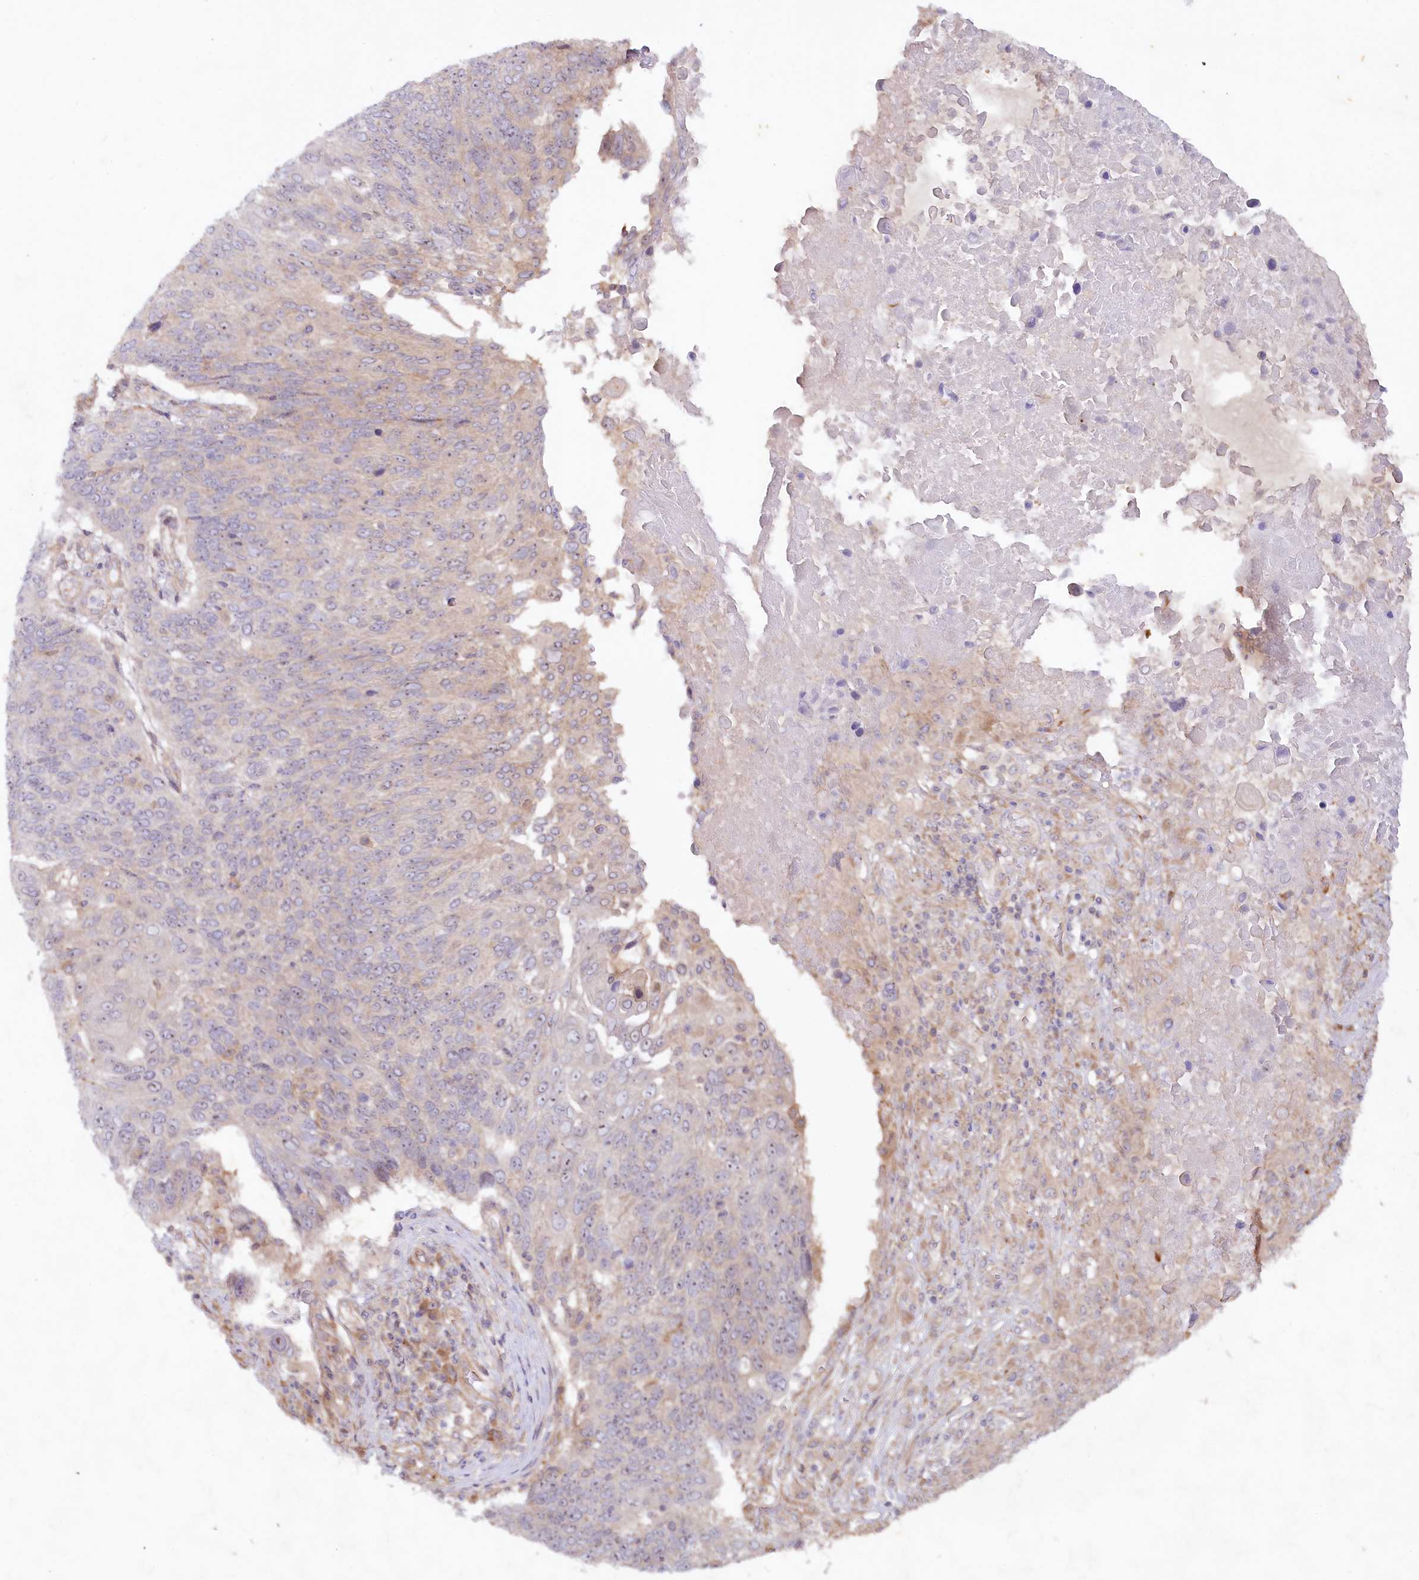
{"staining": {"intensity": "negative", "quantity": "none", "location": "none"}, "tissue": "lung cancer", "cell_type": "Tumor cells", "image_type": "cancer", "snomed": [{"axis": "morphology", "description": "Squamous cell carcinoma, NOS"}, {"axis": "topography", "description": "Lung"}], "caption": "An IHC histopathology image of lung cancer is shown. There is no staining in tumor cells of lung cancer.", "gene": "TNIP1", "patient": {"sex": "male", "age": 66}}